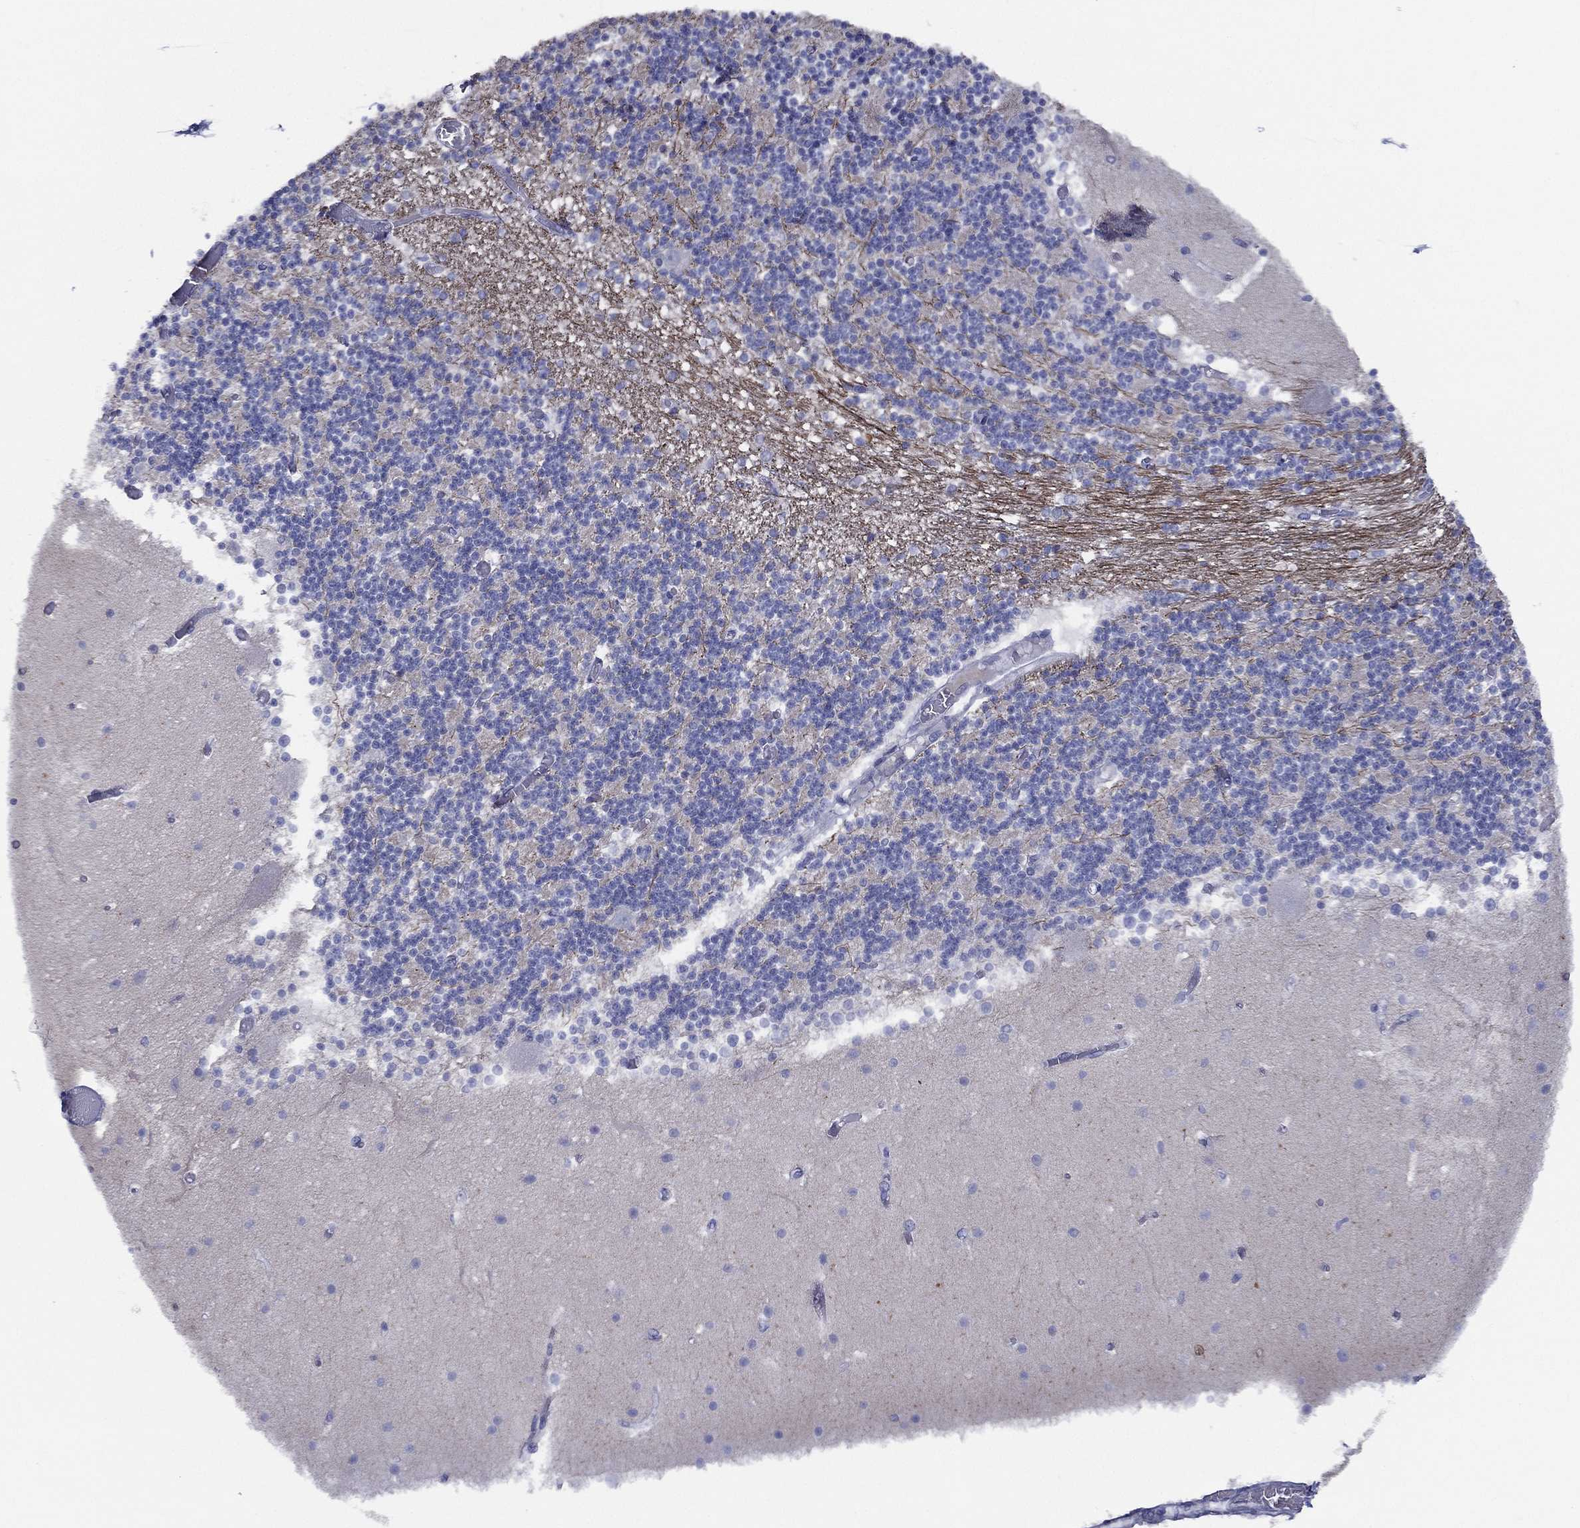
{"staining": {"intensity": "negative", "quantity": "none", "location": "none"}, "tissue": "cerebellum", "cell_type": "Cells in granular layer", "image_type": "normal", "snomed": [{"axis": "morphology", "description": "Normal tissue, NOS"}, {"axis": "topography", "description": "Cerebellum"}], "caption": "This micrograph is of unremarkable cerebellum stained with immunohistochemistry to label a protein in brown with the nuclei are counter-stained blue. There is no positivity in cells in granular layer.", "gene": "SLC13A4", "patient": {"sex": "female", "age": 28}}